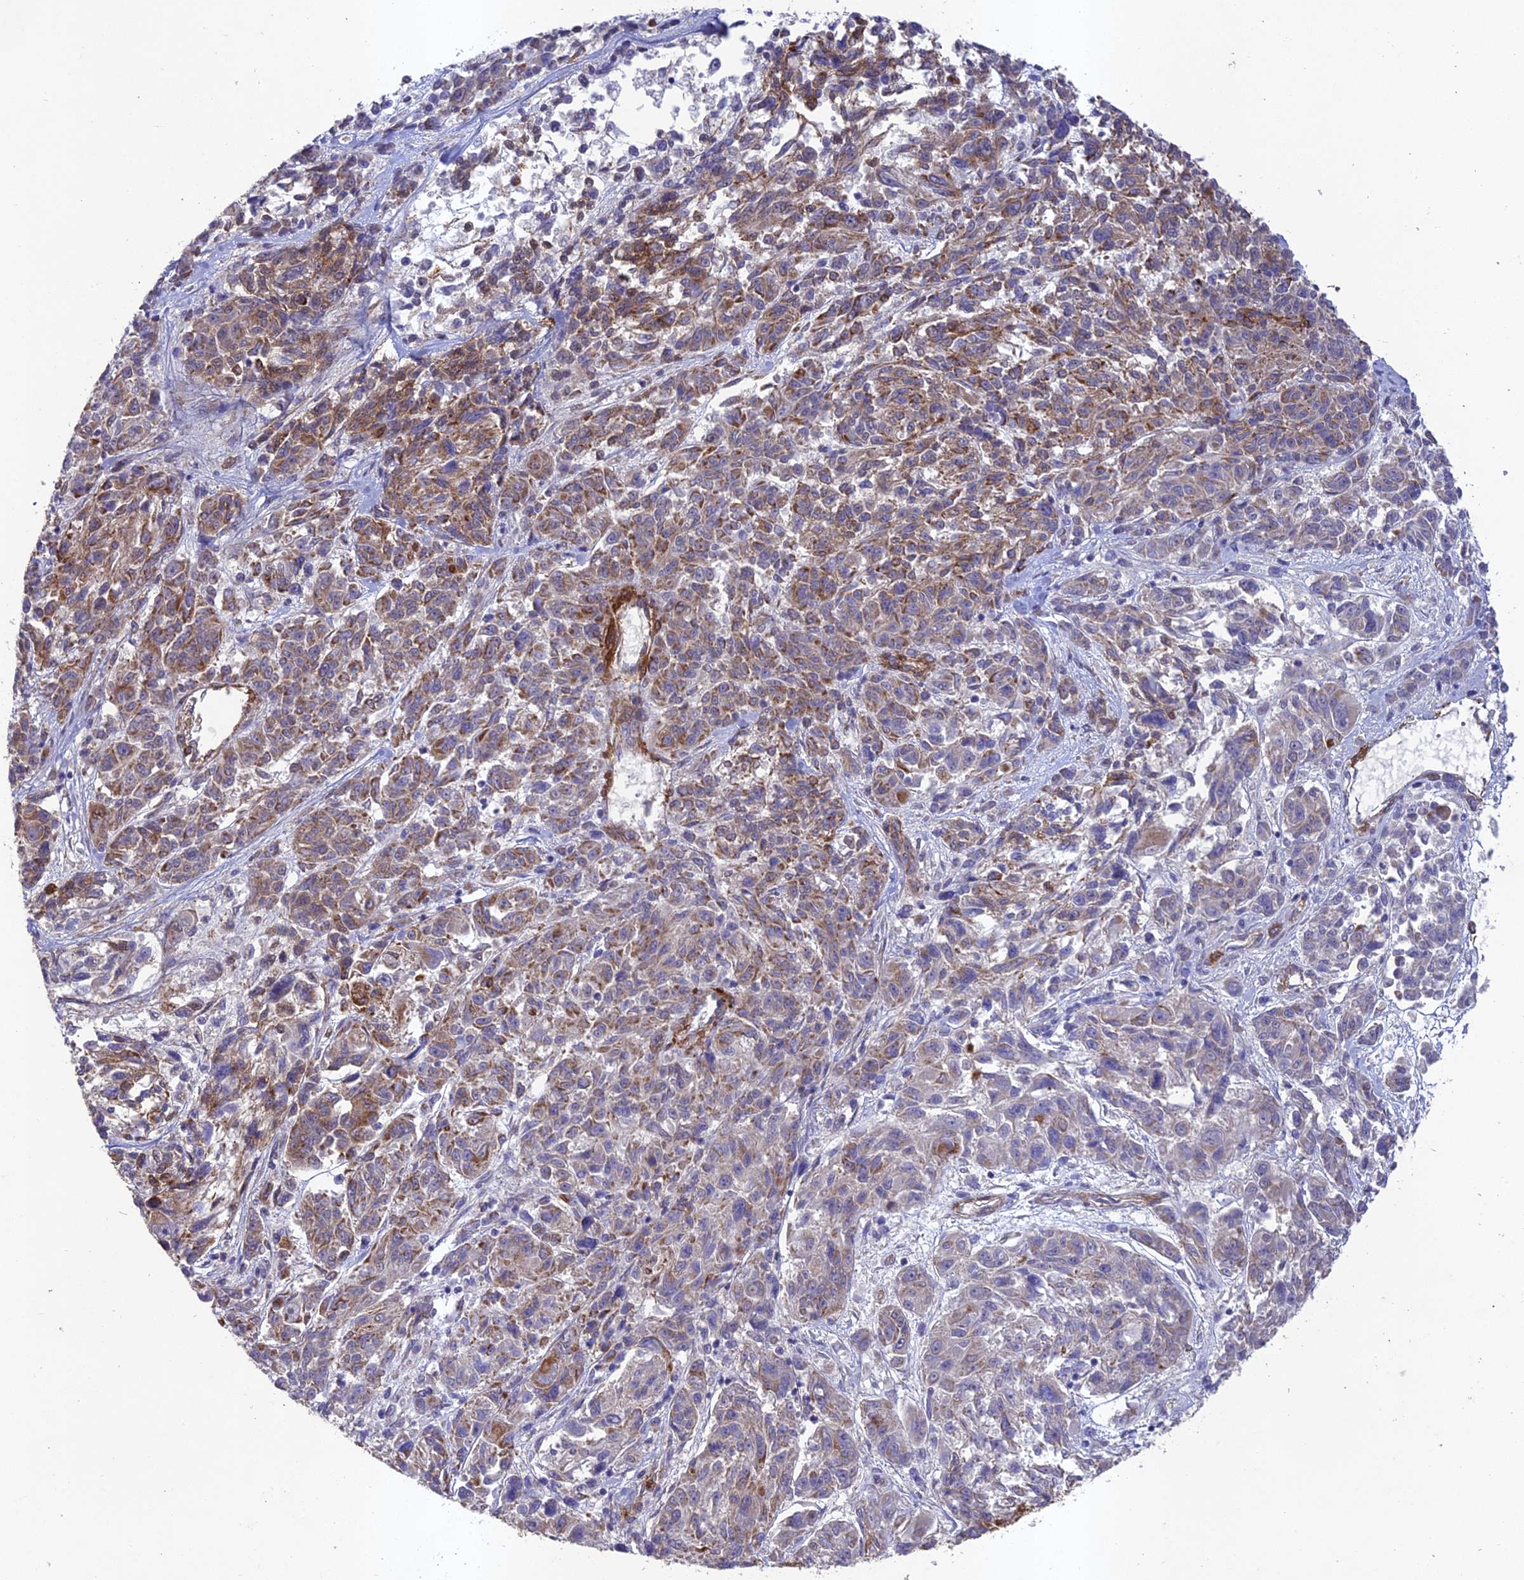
{"staining": {"intensity": "moderate", "quantity": "25%-75%", "location": "cytoplasmic/membranous"}, "tissue": "melanoma", "cell_type": "Tumor cells", "image_type": "cancer", "snomed": [{"axis": "morphology", "description": "Malignant melanoma, NOS"}, {"axis": "topography", "description": "Skin"}], "caption": "Moderate cytoplasmic/membranous protein expression is seen in approximately 25%-75% of tumor cells in malignant melanoma.", "gene": "TNS1", "patient": {"sex": "male", "age": 53}}